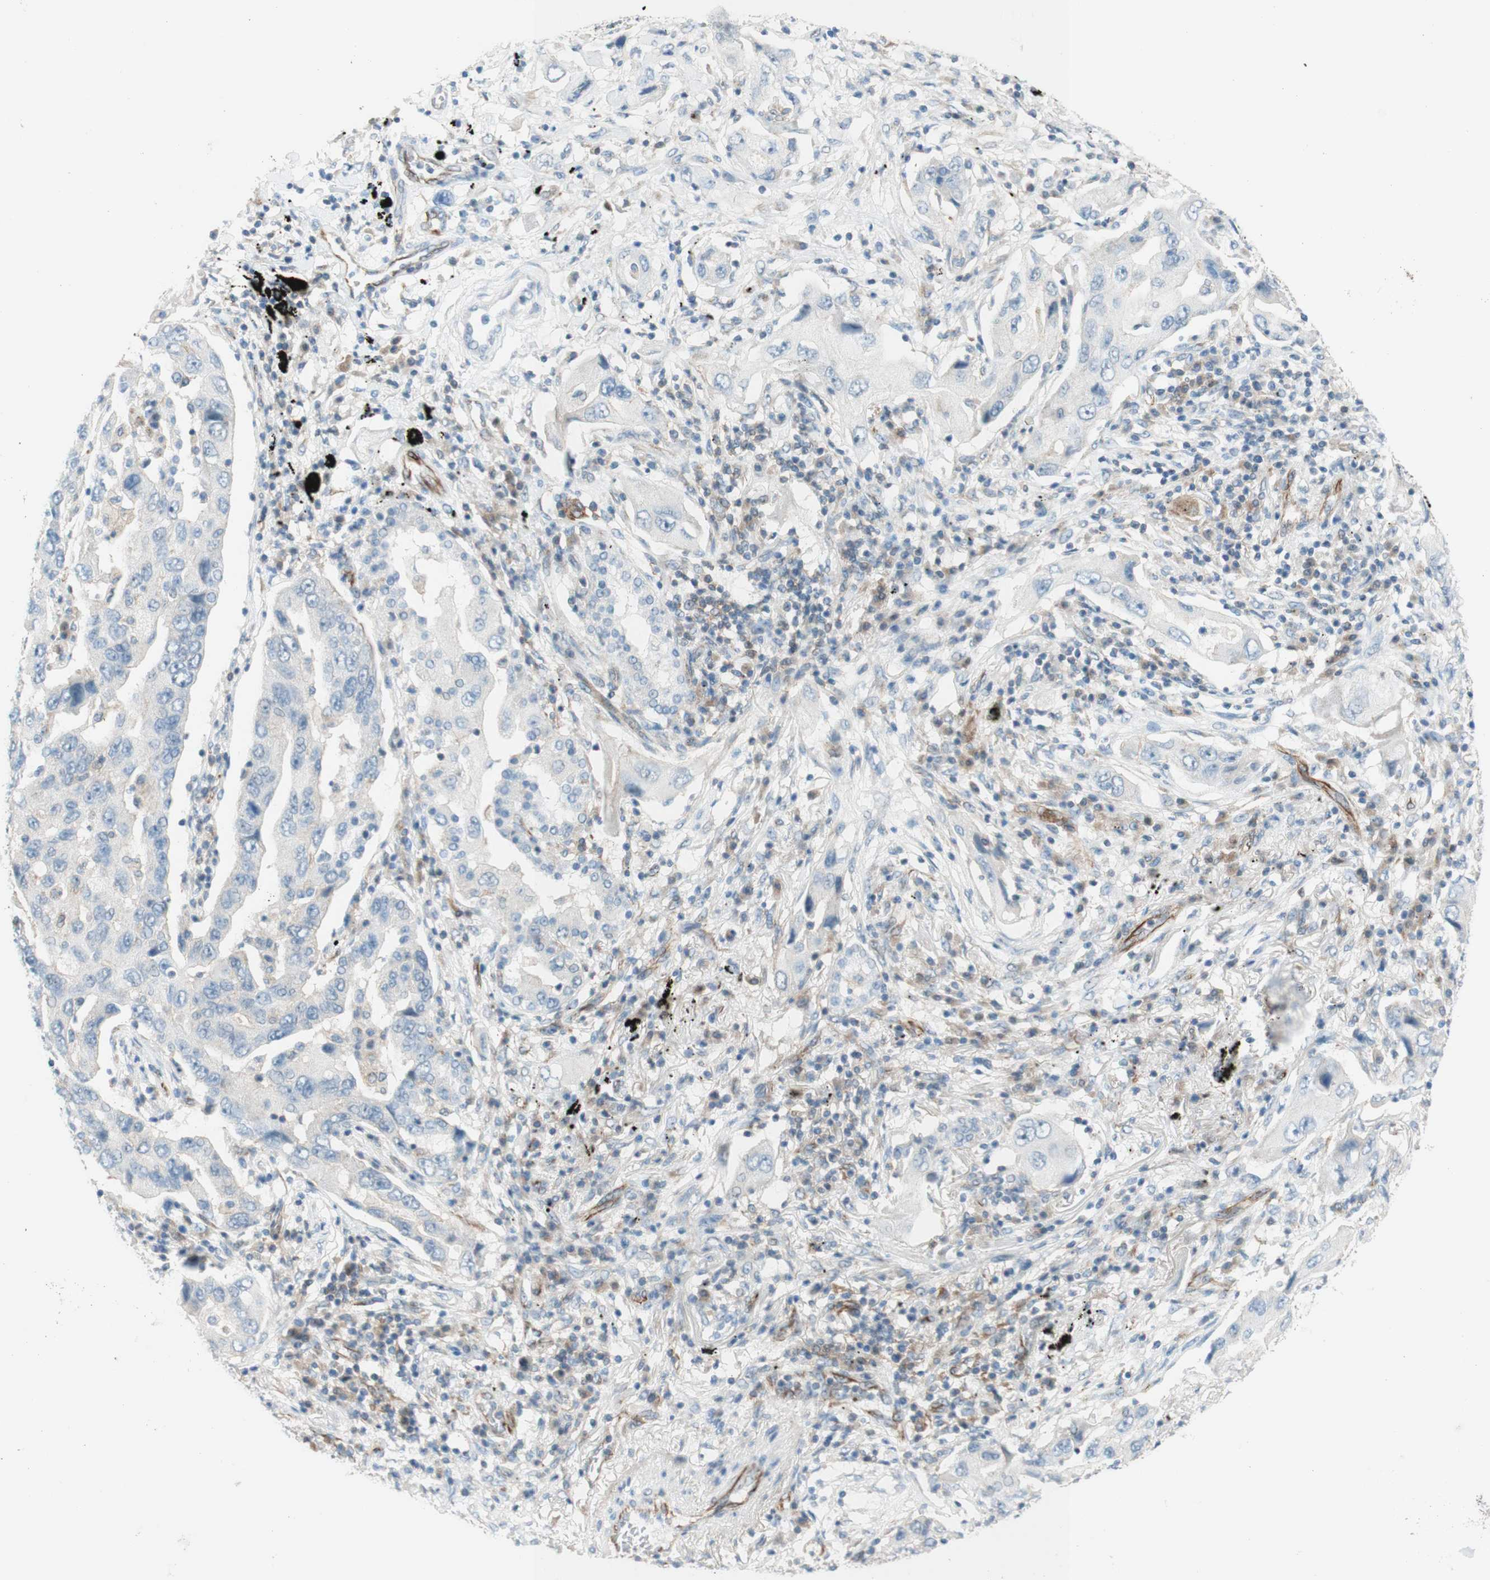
{"staining": {"intensity": "negative", "quantity": "none", "location": "none"}, "tissue": "lung cancer", "cell_type": "Tumor cells", "image_type": "cancer", "snomed": [{"axis": "morphology", "description": "Adenocarcinoma, NOS"}, {"axis": "topography", "description": "Lung"}], "caption": "This histopathology image is of lung adenocarcinoma stained with IHC to label a protein in brown with the nuclei are counter-stained blue. There is no staining in tumor cells.", "gene": "POU2AF1", "patient": {"sex": "female", "age": 65}}